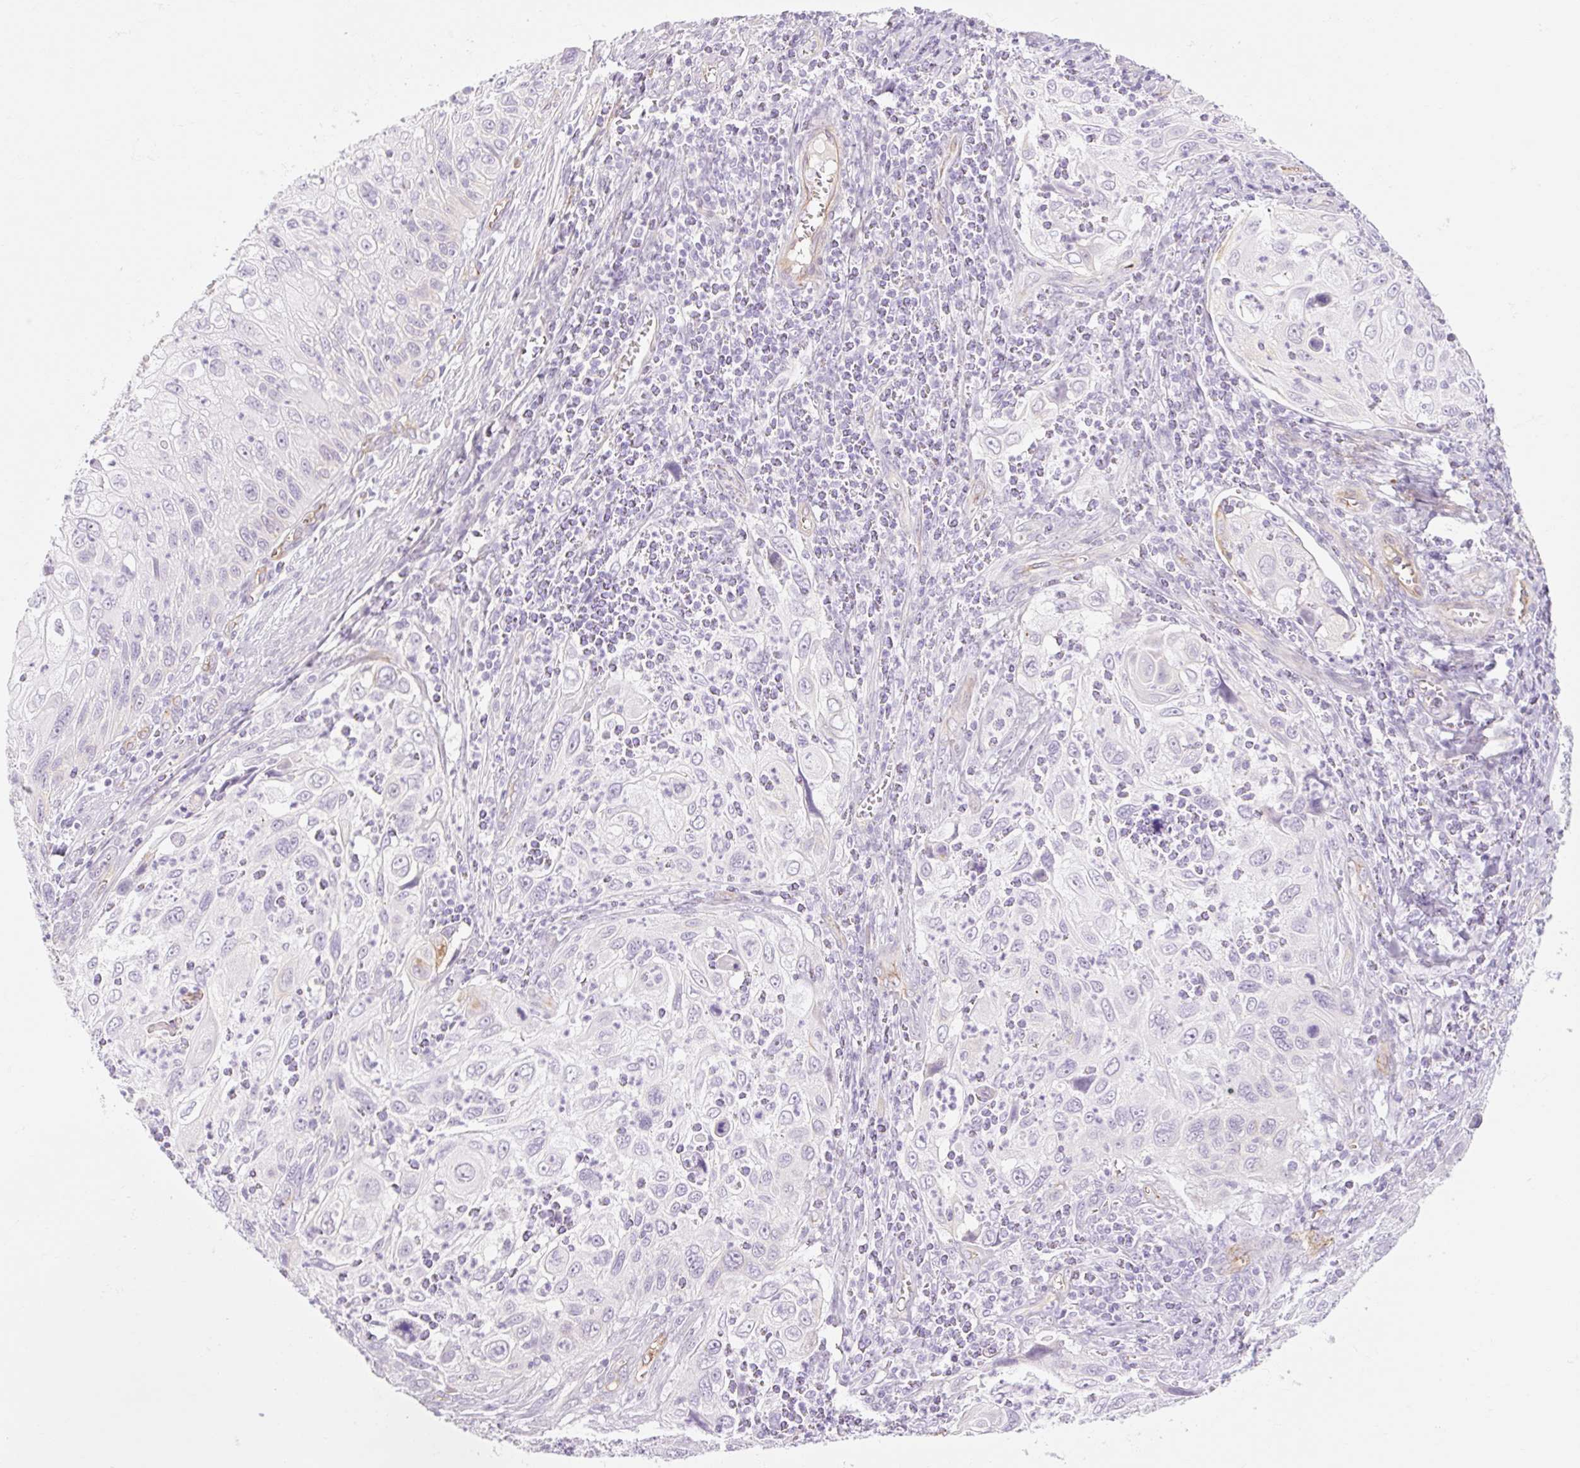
{"staining": {"intensity": "negative", "quantity": "none", "location": "none"}, "tissue": "cervical cancer", "cell_type": "Tumor cells", "image_type": "cancer", "snomed": [{"axis": "morphology", "description": "Squamous cell carcinoma, NOS"}, {"axis": "topography", "description": "Cervix"}], "caption": "IHC of cervical squamous cell carcinoma exhibits no positivity in tumor cells. (Brightfield microscopy of DAB immunohistochemistry (IHC) at high magnification).", "gene": "TAF1L", "patient": {"sex": "female", "age": 70}}